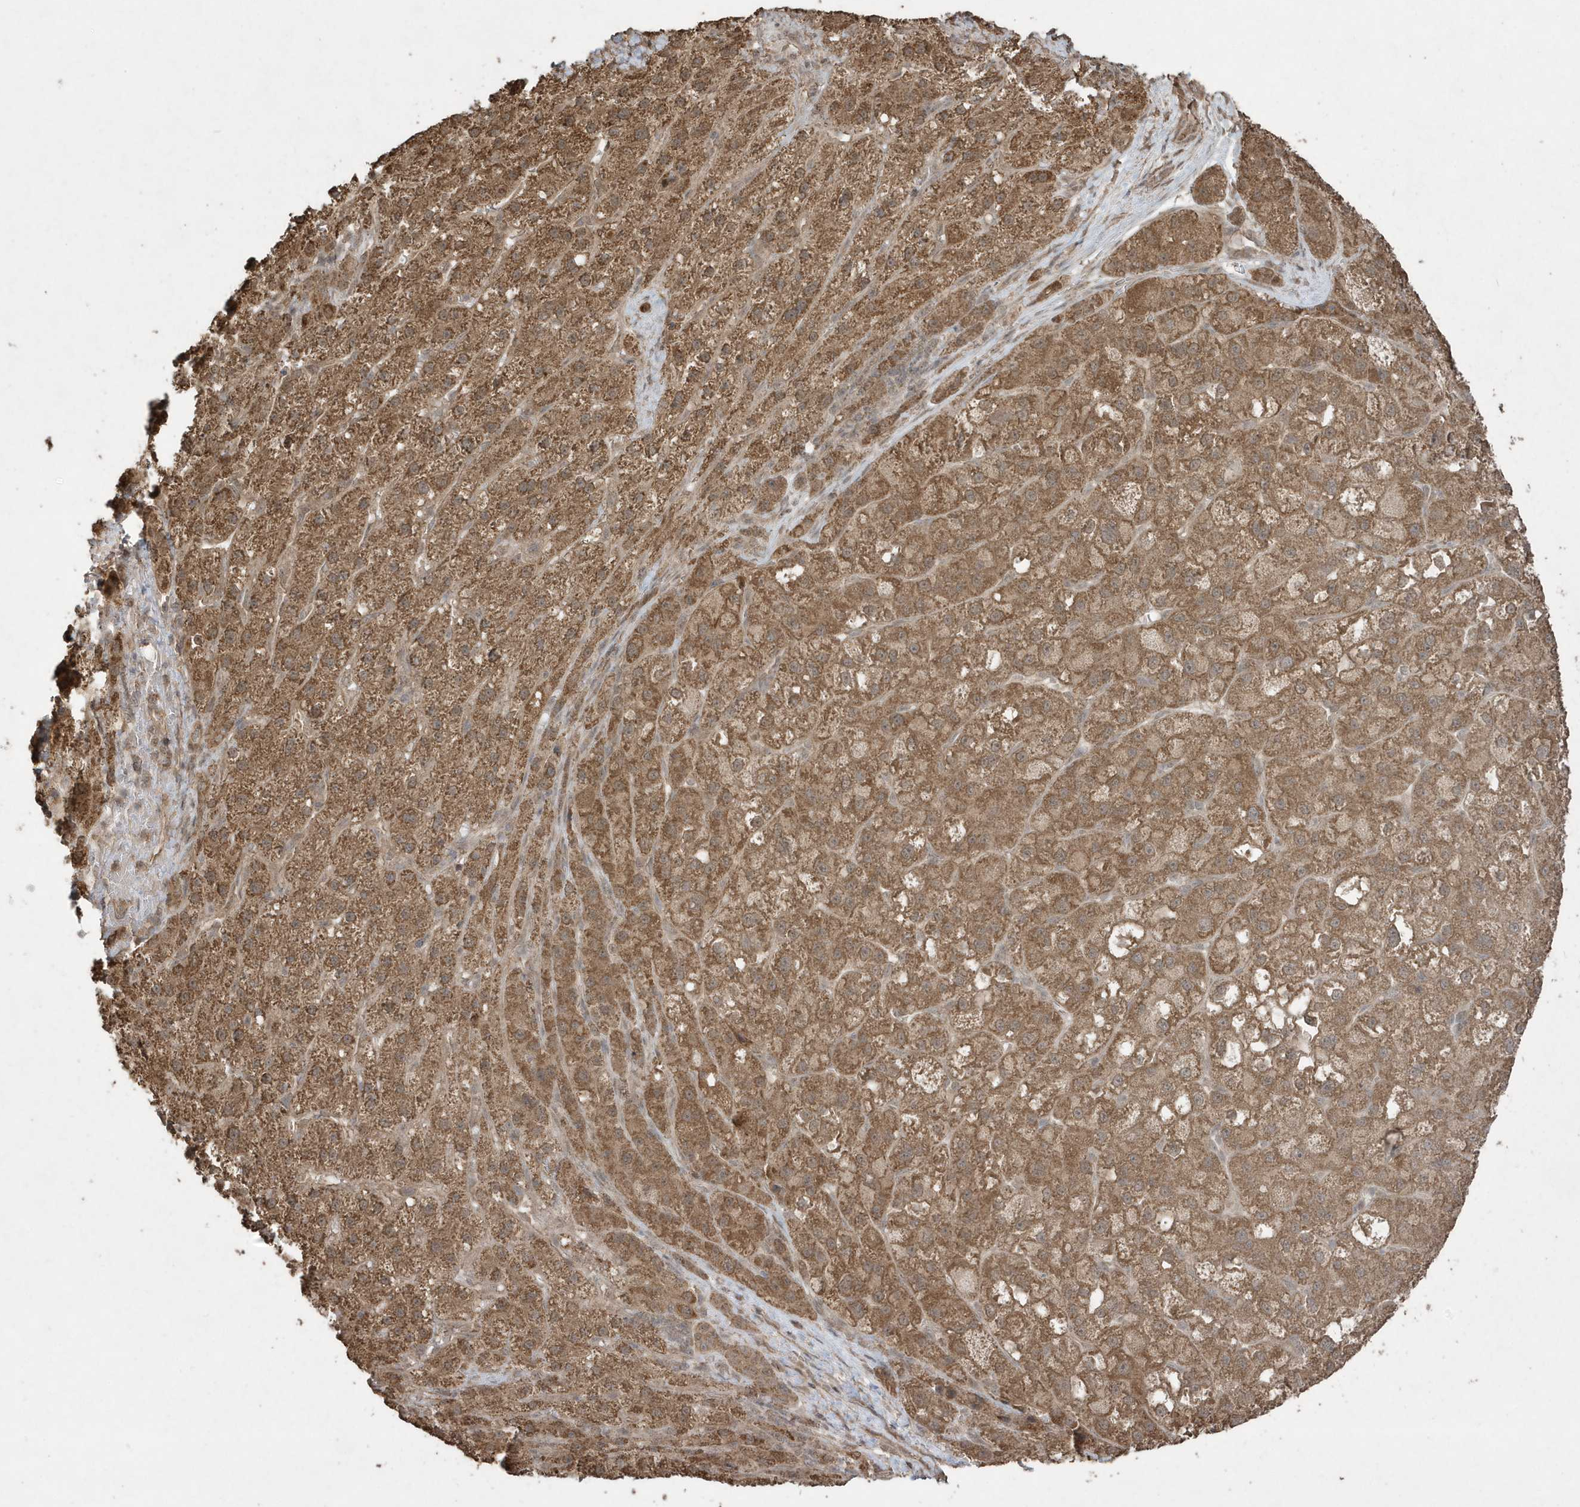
{"staining": {"intensity": "moderate", "quantity": ">75%", "location": "cytoplasmic/membranous"}, "tissue": "liver cancer", "cell_type": "Tumor cells", "image_type": "cancer", "snomed": [{"axis": "morphology", "description": "Carcinoma, Hepatocellular, NOS"}, {"axis": "topography", "description": "Liver"}], "caption": "Protein staining exhibits moderate cytoplasmic/membranous staining in about >75% of tumor cells in liver hepatocellular carcinoma. The protein of interest is shown in brown color, while the nuclei are stained blue.", "gene": "PAXBP1", "patient": {"sex": "male", "age": 57}}